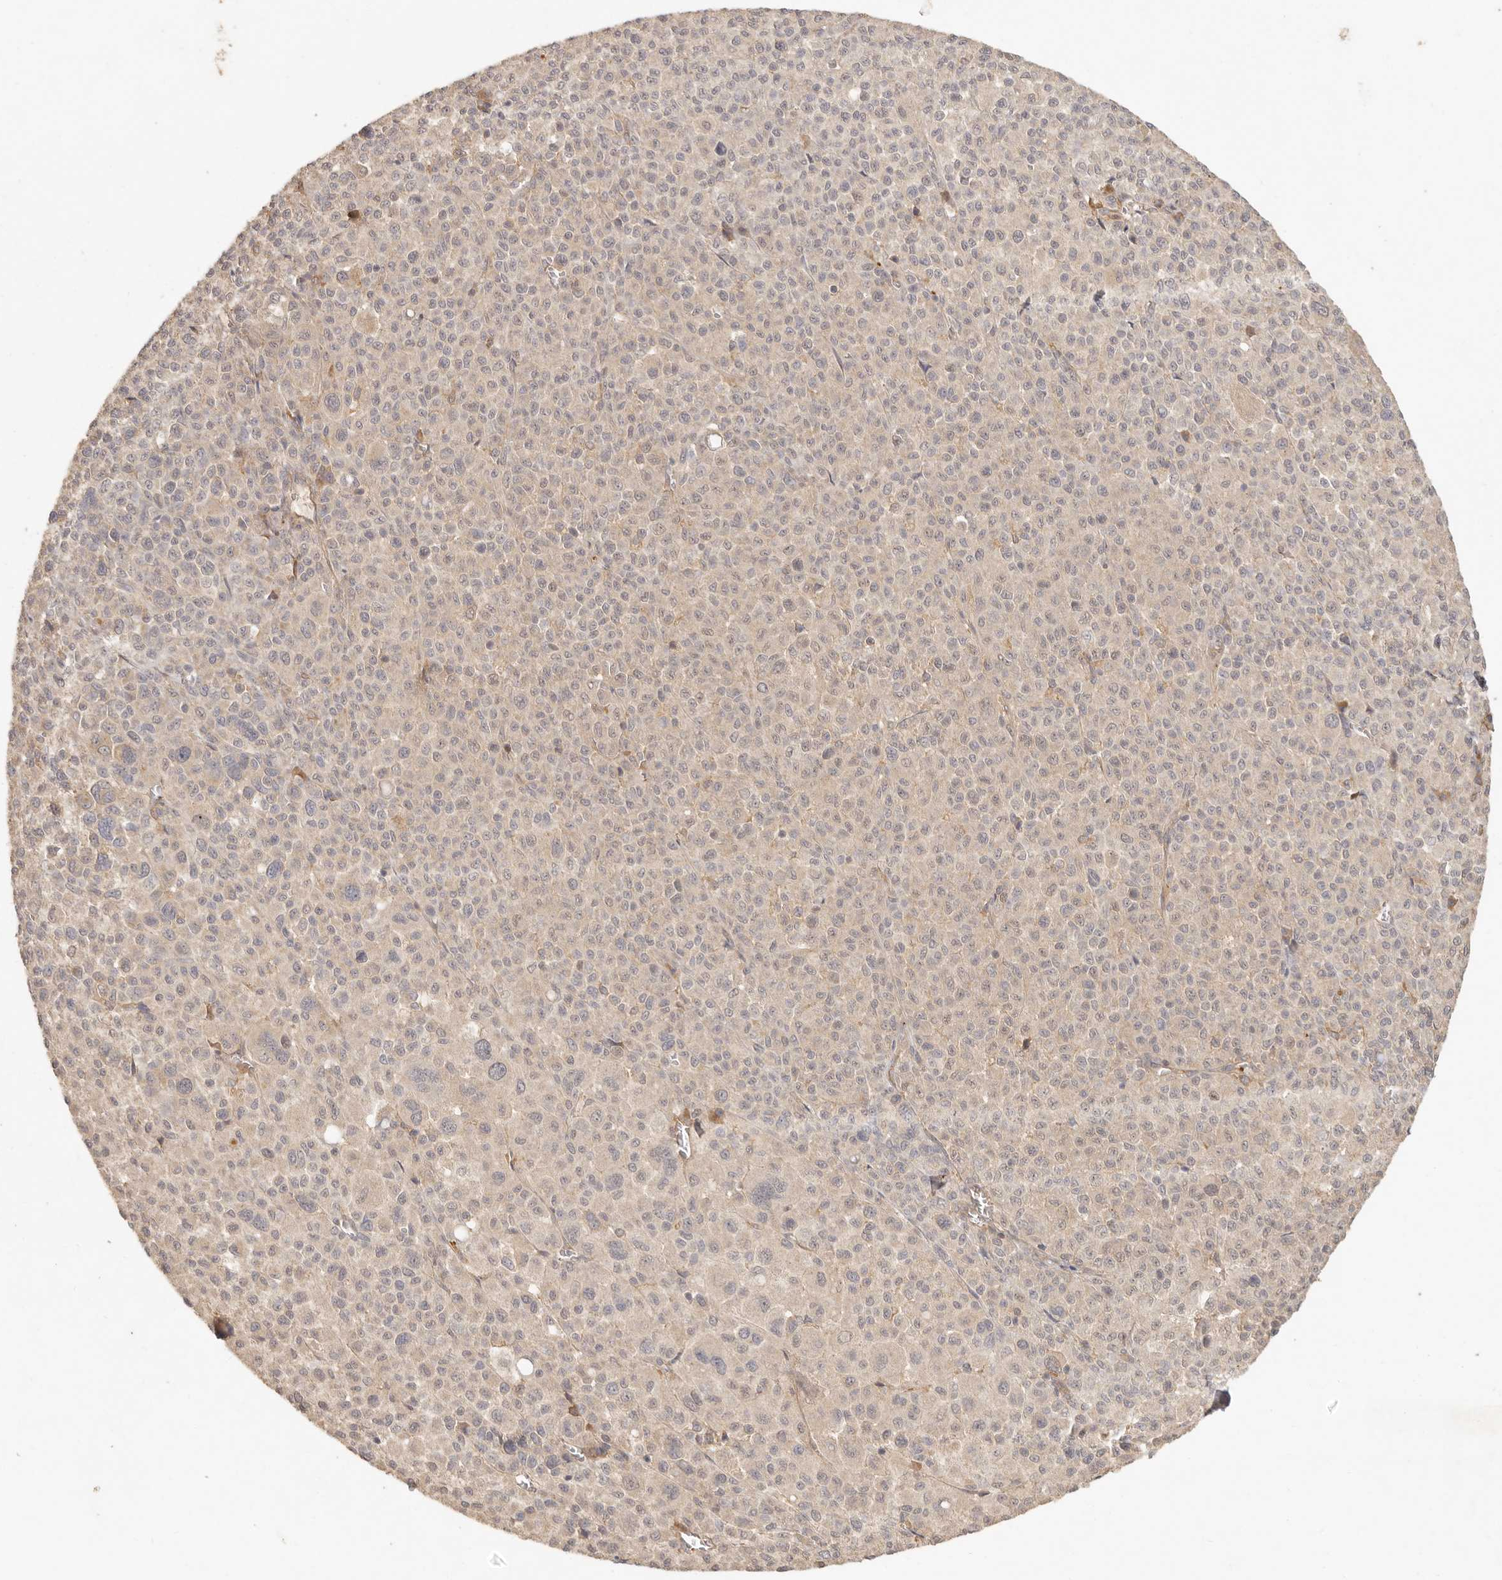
{"staining": {"intensity": "negative", "quantity": "none", "location": "none"}, "tissue": "melanoma", "cell_type": "Tumor cells", "image_type": "cancer", "snomed": [{"axis": "morphology", "description": "Malignant melanoma, Metastatic site"}, {"axis": "topography", "description": "Skin"}], "caption": "Tumor cells show no significant staining in malignant melanoma (metastatic site).", "gene": "VIPR1", "patient": {"sex": "female", "age": 74}}